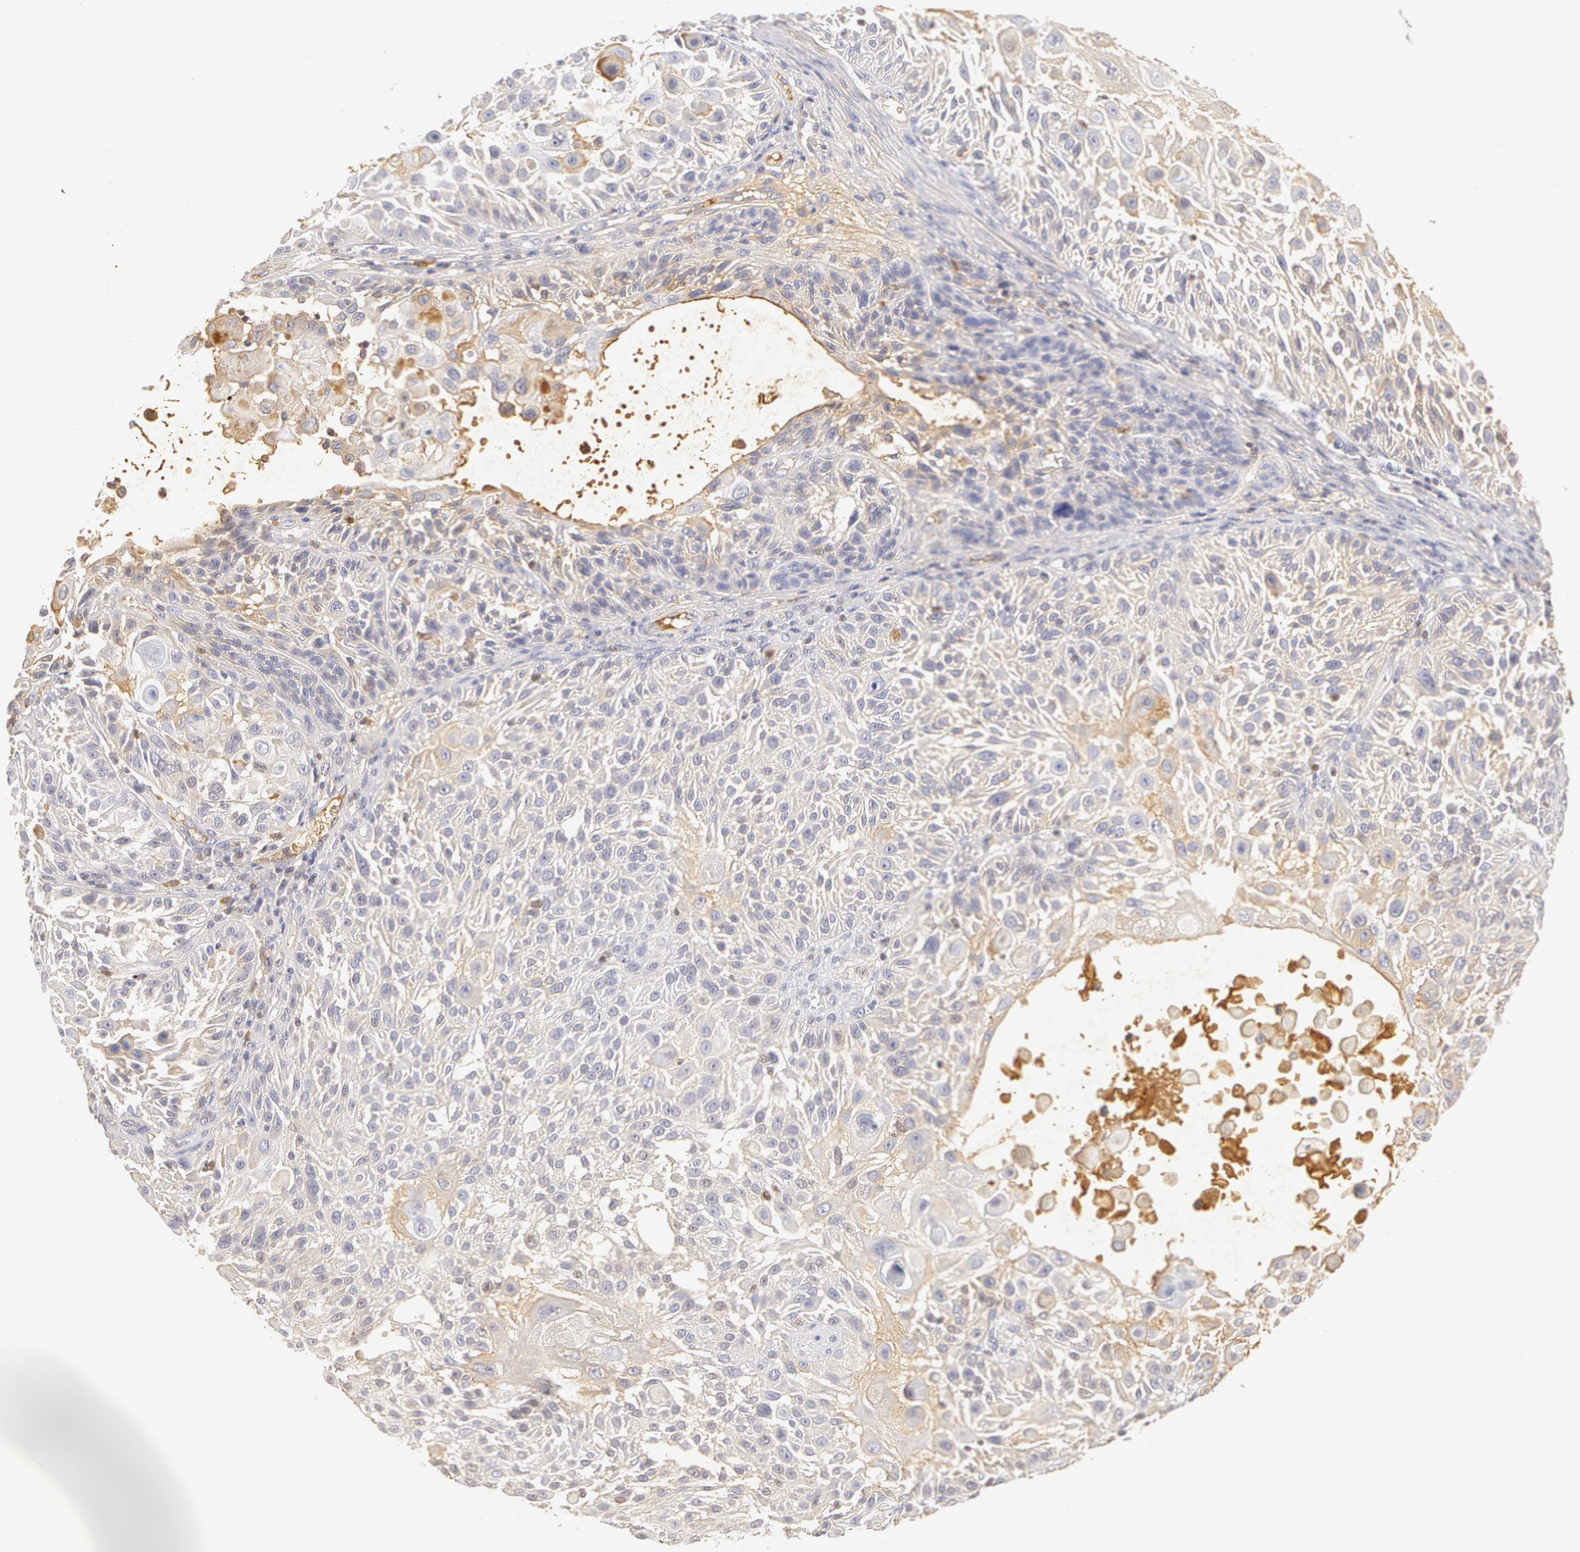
{"staining": {"intensity": "negative", "quantity": "none", "location": "none"}, "tissue": "skin cancer", "cell_type": "Tumor cells", "image_type": "cancer", "snomed": [{"axis": "morphology", "description": "Squamous cell carcinoma, NOS"}, {"axis": "topography", "description": "Skin"}], "caption": "Skin squamous cell carcinoma was stained to show a protein in brown. There is no significant staining in tumor cells.", "gene": "AHSG", "patient": {"sex": "female", "age": 89}}